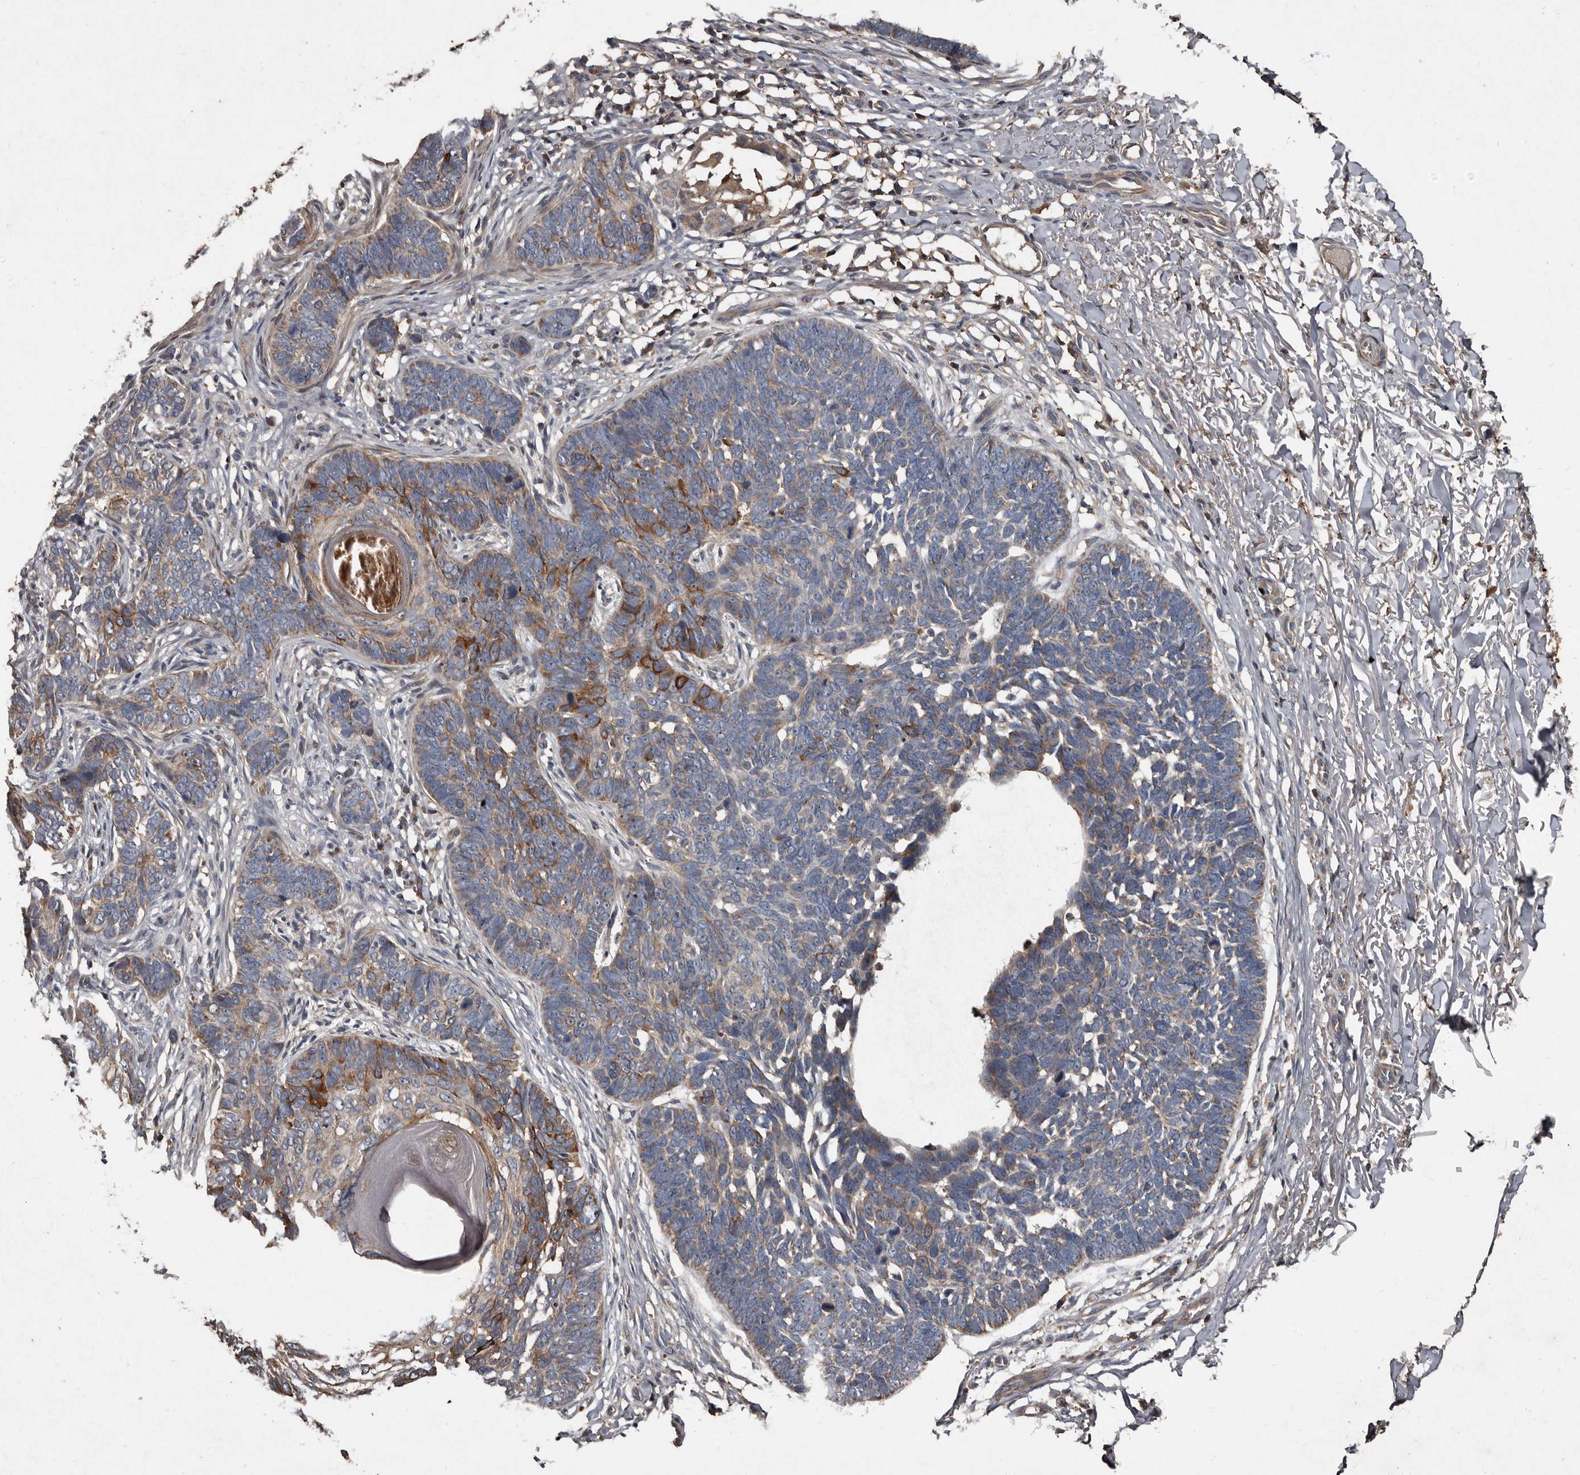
{"staining": {"intensity": "moderate", "quantity": "<25%", "location": "cytoplasmic/membranous"}, "tissue": "skin cancer", "cell_type": "Tumor cells", "image_type": "cancer", "snomed": [{"axis": "morphology", "description": "Normal tissue, NOS"}, {"axis": "morphology", "description": "Basal cell carcinoma"}, {"axis": "topography", "description": "Skin"}], "caption": "Basal cell carcinoma (skin) was stained to show a protein in brown. There is low levels of moderate cytoplasmic/membranous positivity in approximately <25% of tumor cells. The protein is stained brown, and the nuclei are stained in blue (DAB IHC with brightfield microscopy, high magnification).", "gene": "GREB1", "patient": {"sex": "male", "age": 77}}